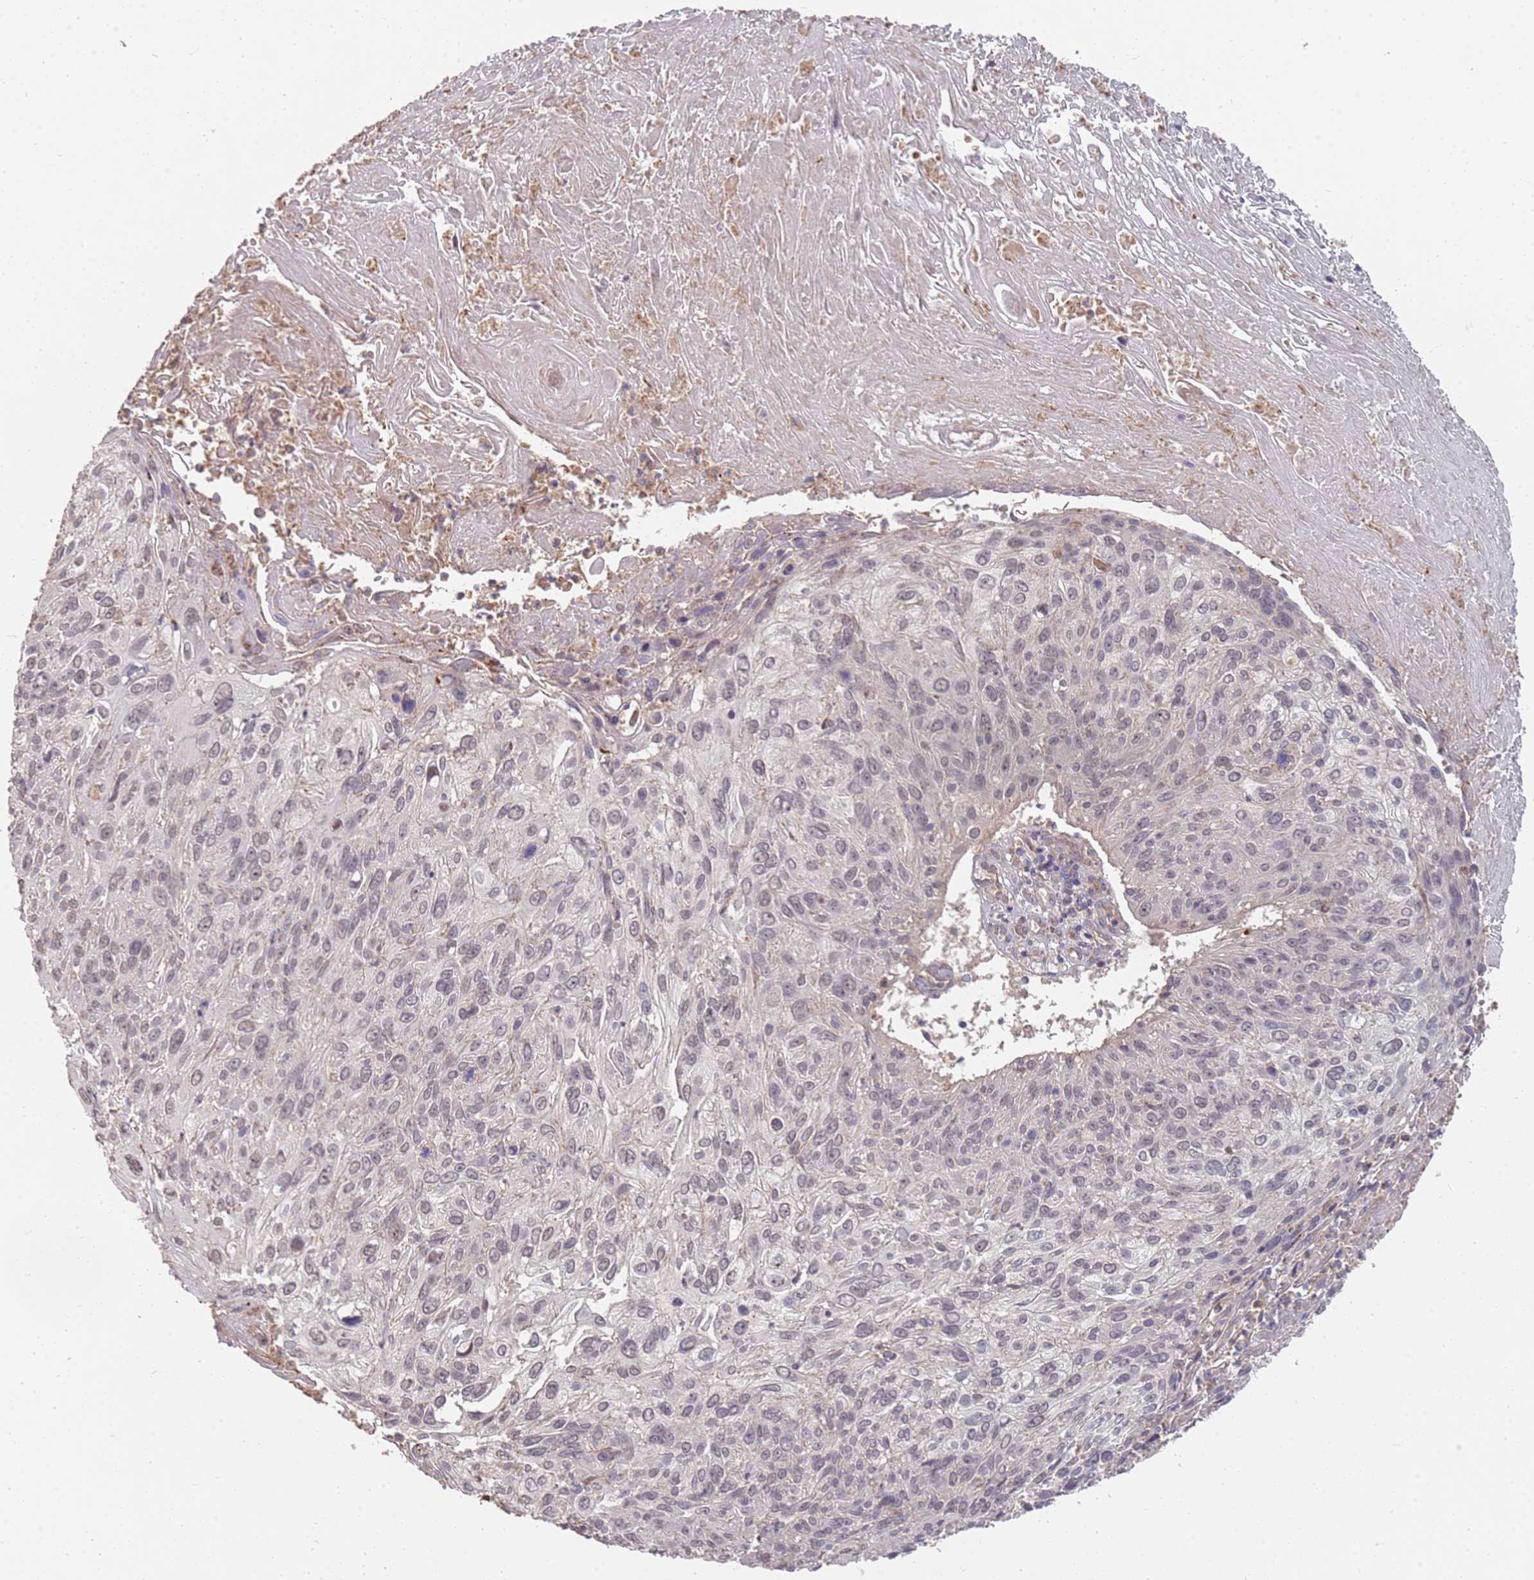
{"staining": {"intensity": "negative", "quantity": "none", "location": "none"}, "tissue": "cervical cancer", "cell_type": "Tumor cells", "image_type": "cancer", "snomed": [{"axis": "morphology", "description": "Squamous cell carcinoma, NOS"}, {"axis": "topography", "description": "Cervix"}], "caption": "Immunohistochemistry photomicrograph of squamous cell carcinoma (cervical) stained for a protein (brown), which demonstrates no staining in tumor cells.", "gene": "MPEG1", "patient": {"sex": "female", "age": 51}}